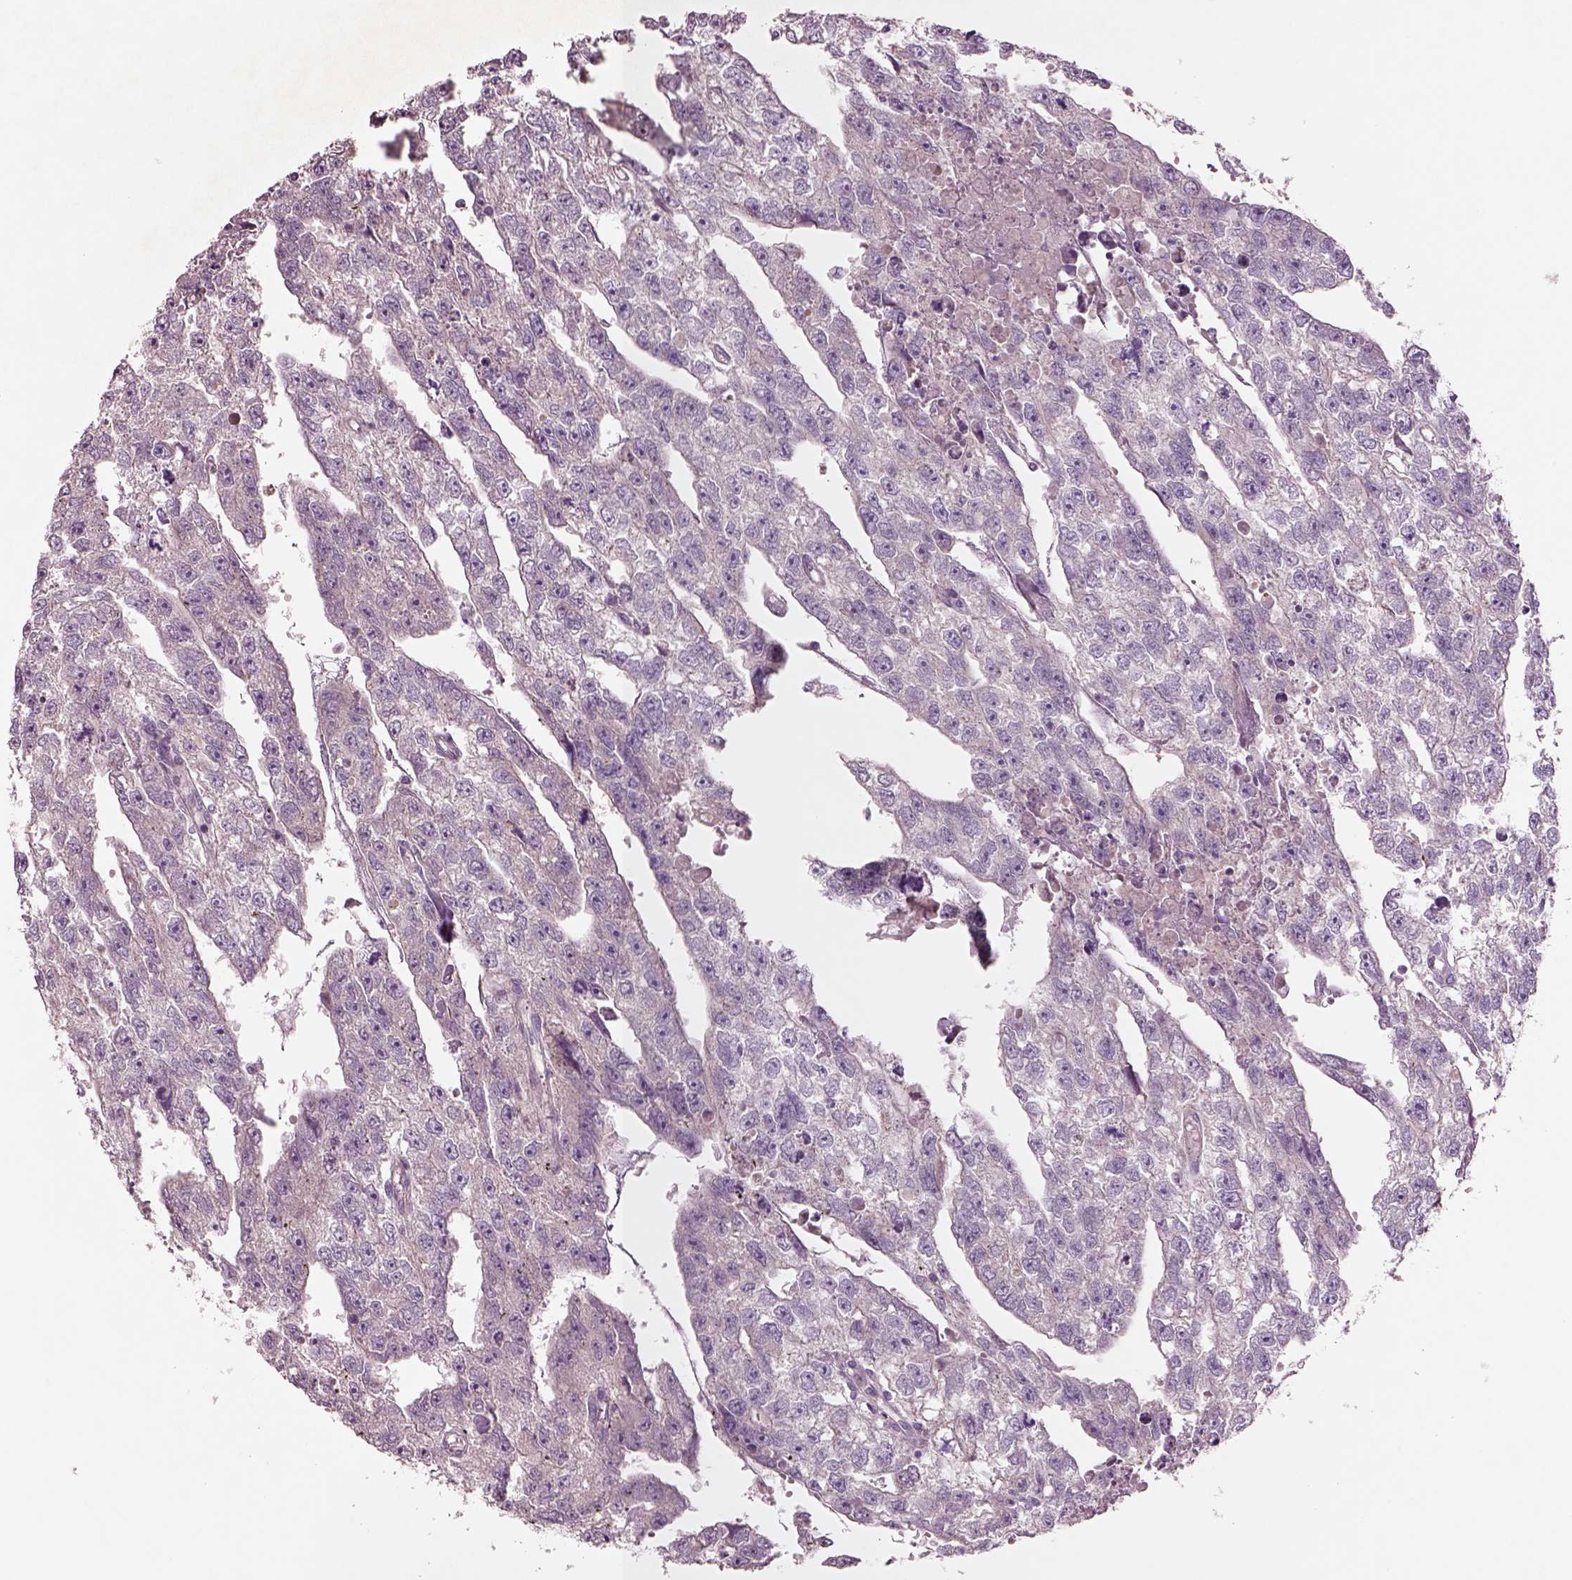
{"staining": {"intensity": "negative", "quantity": "none", "location": "none"}, "tissue": "testis cancer", "cell_type": "Tumor cells", "image_type": "cancer", "snomed": [{"axis": "morphology", "description": "Carcinoma, Embryonal, NOS"}, {"axis": "morphology", "description": "Teratoma, malignant, NOS"}, {"axis": "topography", "description": "Testis"}], "caption": "A photomicrograph of embryonal carcinoma (testis) stained for a protein demonstrates no brown staining in tumor cells.", "gene": "DUOXA2", "patient": {"sex": "male", "age": 44}}